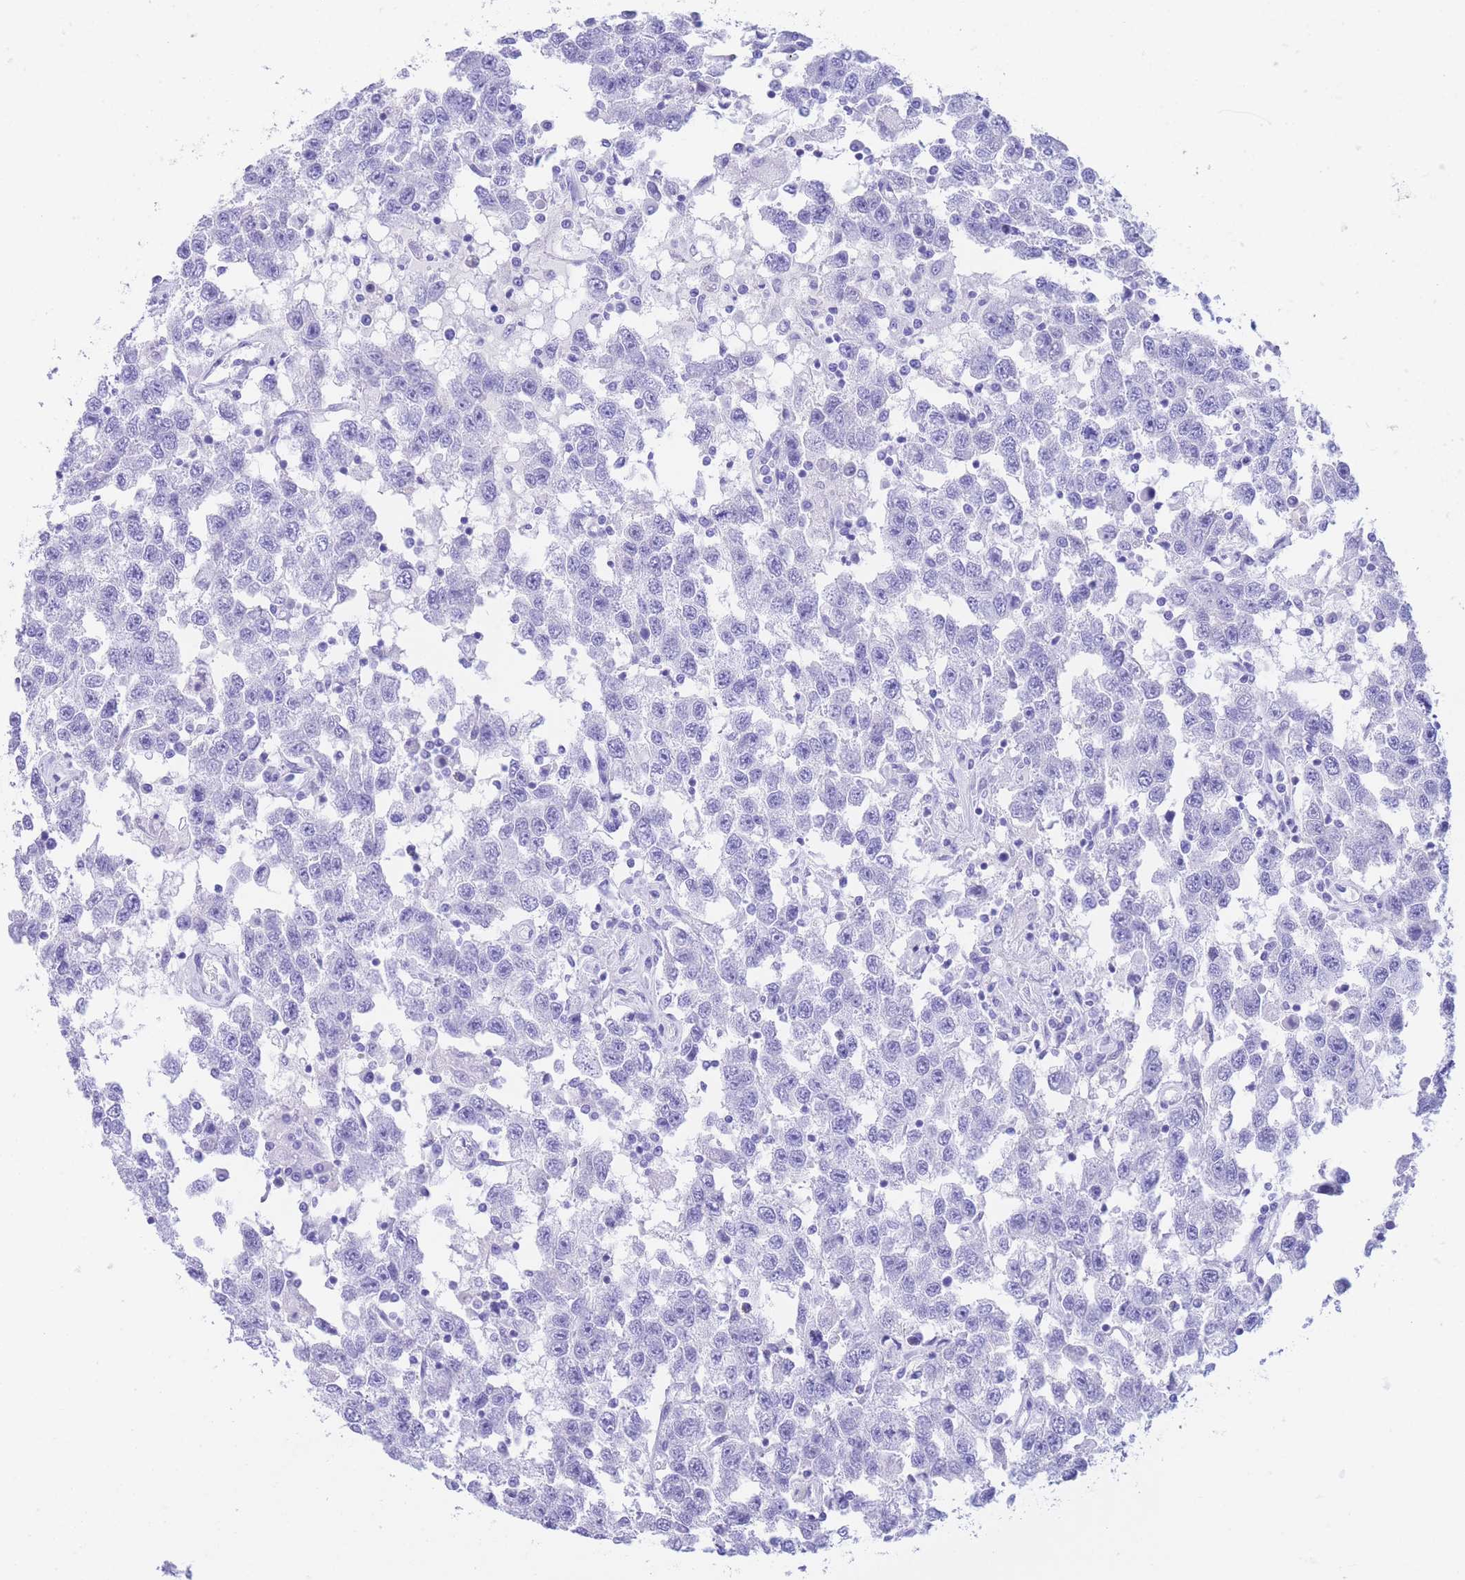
{"staining": {"intensity": "negative", "quantity": "none", "location": "none"}, "tissue": "testis cancer", "cell_type": "Tumor cells", "image_type": "cancer", "snomed": [{"axis": "morphology", "description": "Seminoma, NOS"}, {"axis": "topography", "description": "Testis"}], "caption": "Histopathology image shows no significant protein expression in tumor cells of testis cancer (seminoma).", "gene": "SLCO1B3", "patient": {"sex": "male", "age": 41}}